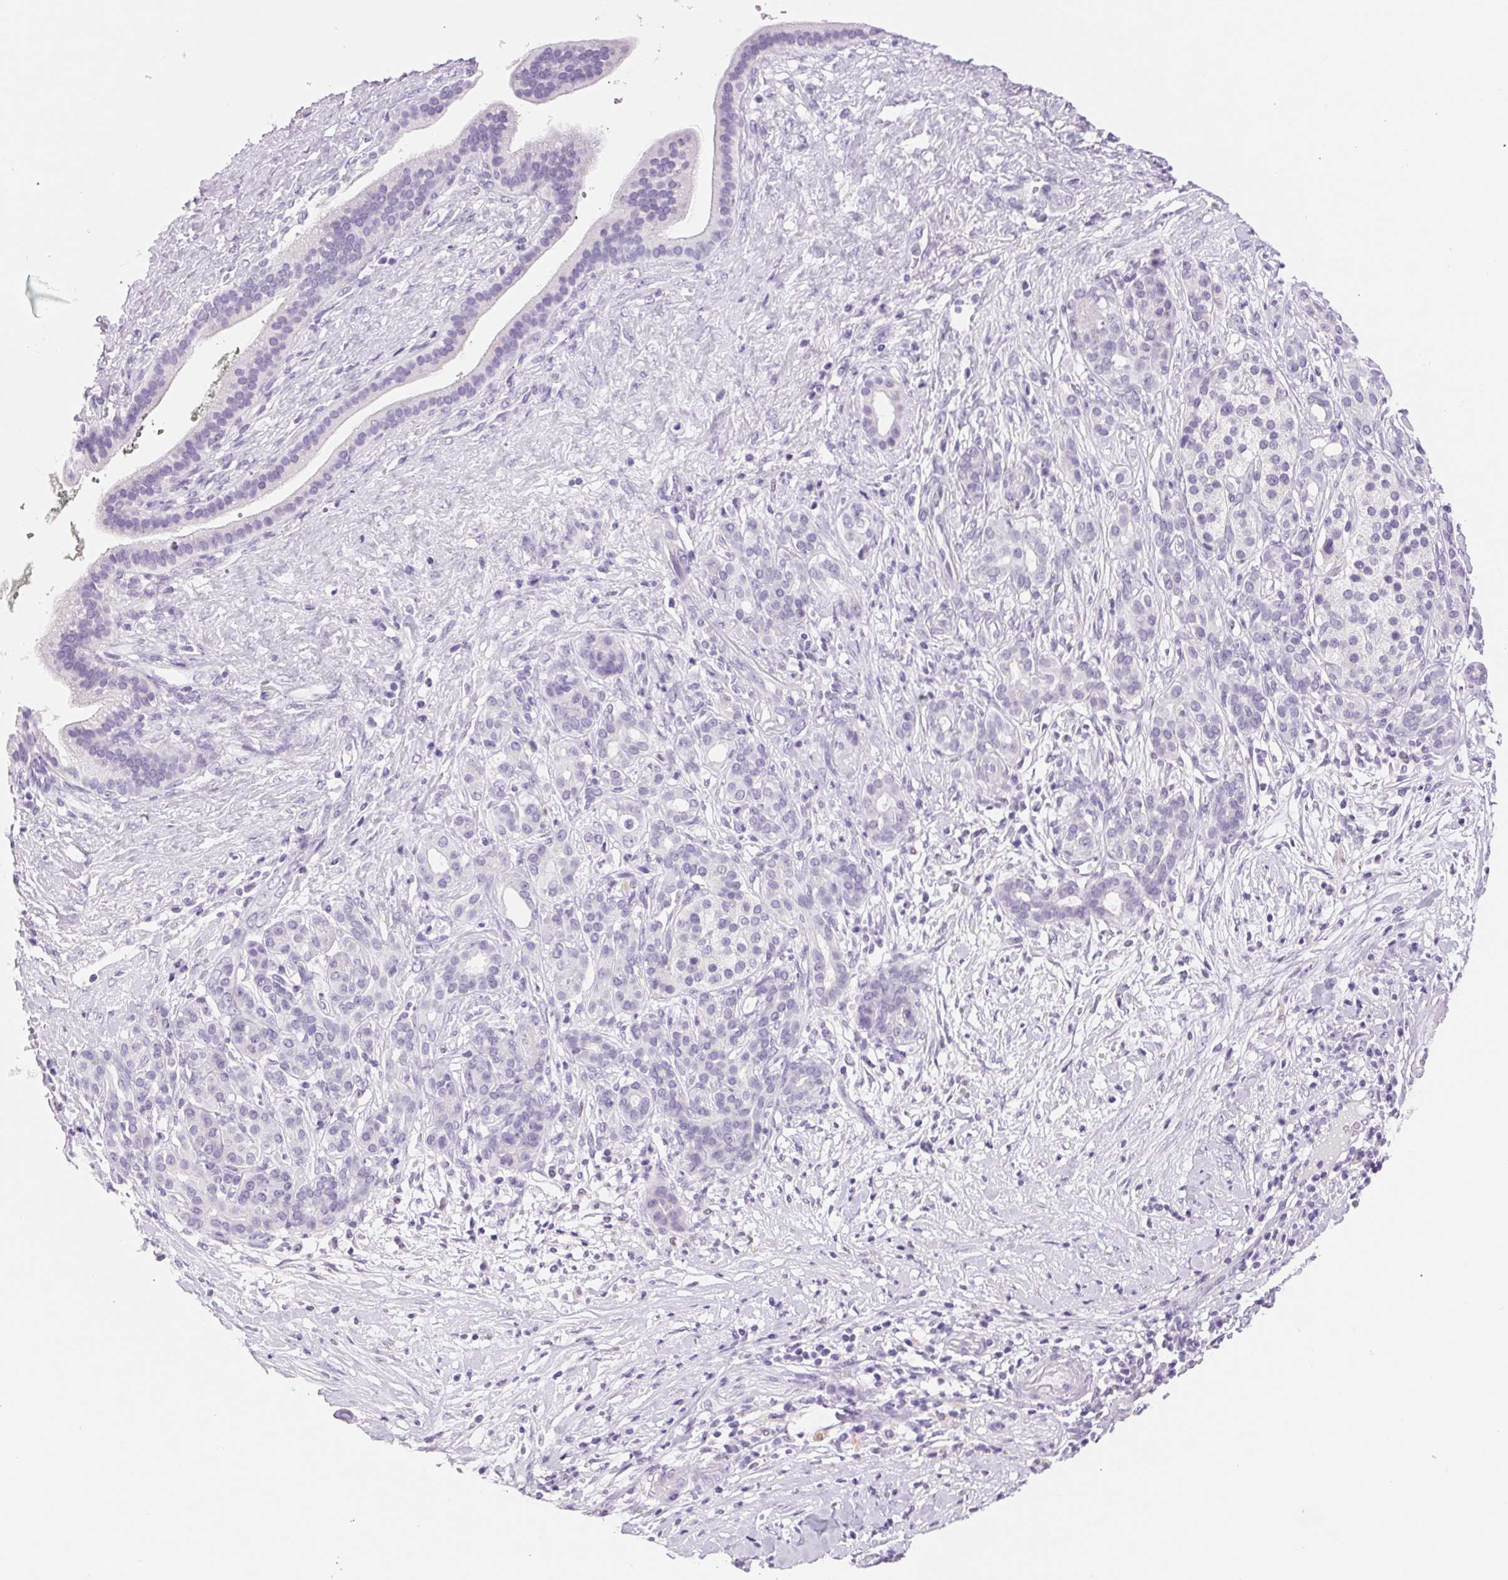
{"staining": {"intensity": "negative", "quantity": "none", "location": "none"}, "tissue": "pancreatic cancer", "cell_type": "Tumor cells", "image_type": "cancer", "snomed": [{"axis": "morphology", "description": "Adenocarcinoma, NOS"}, {"axis": "topography", "description": "Pancreas"}], "caption": "This photomicrograph is of pancreatic cancer stained with immunohistochemistry to label a protein in brown with the nuclei are counter-stained blue. There is no expression in tumor cells.", "gene": "ASGR2", "patient": {"sex": "male", "age": 44}}